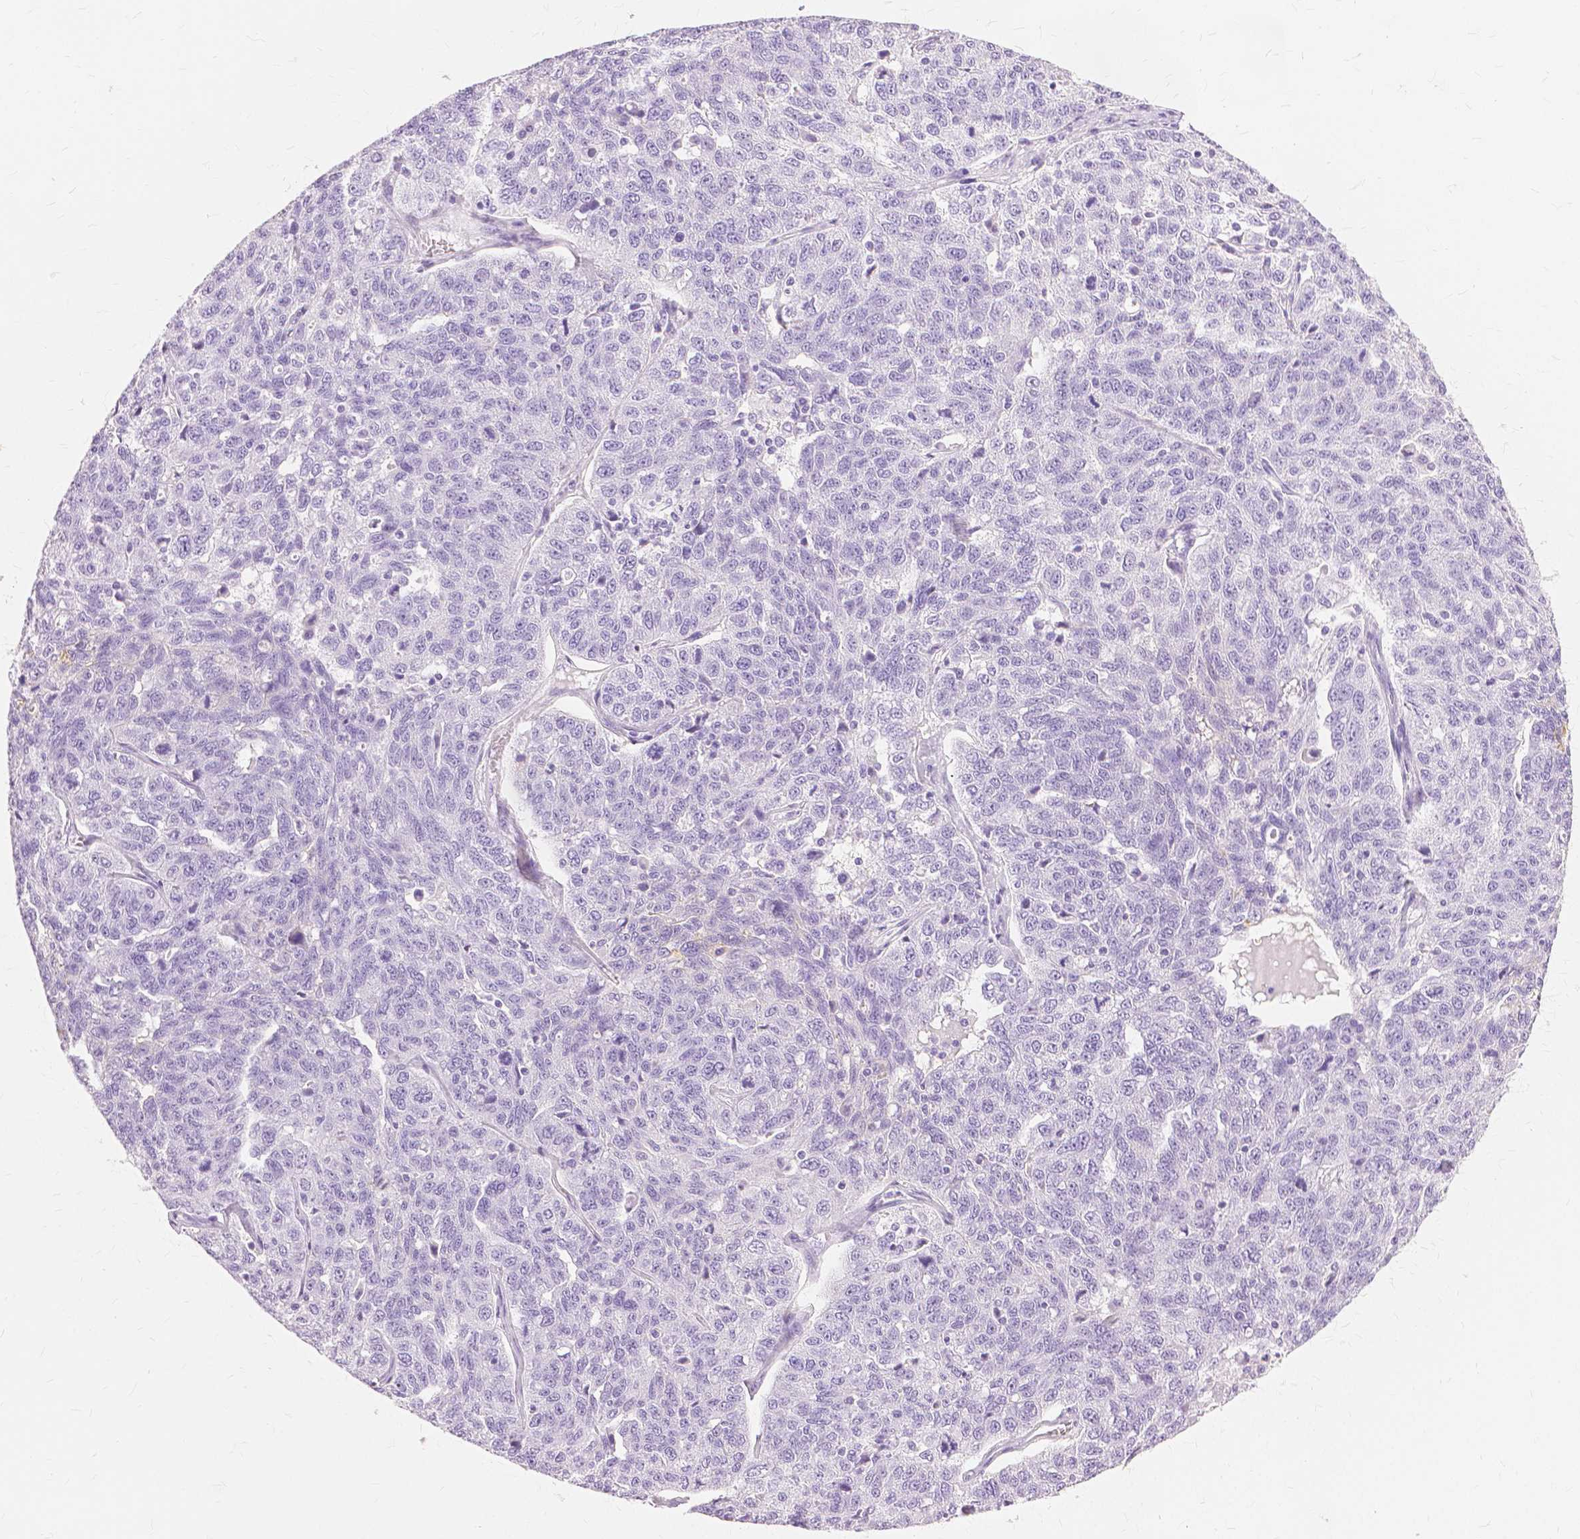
{"staining": {"intensity": "negative", "quantity": "none", "location": "none"}, "tissue": "ovarian cancer", "cell_type": "Tumor cells", "image_type": "cancer", "snomed": [{"axis": "morphology", "description": "Cystadenocarcinoma, serous, NOS"}, {"axis": "topography", "description": "Ovary"}], "caption": "The immunohistochemistry image has no significant expression in tumor cells of serous cystadenocarcinoma (ovarian) tissue.", "gene": "TGM1", "patient": {"sex": "female", "age": 71}}